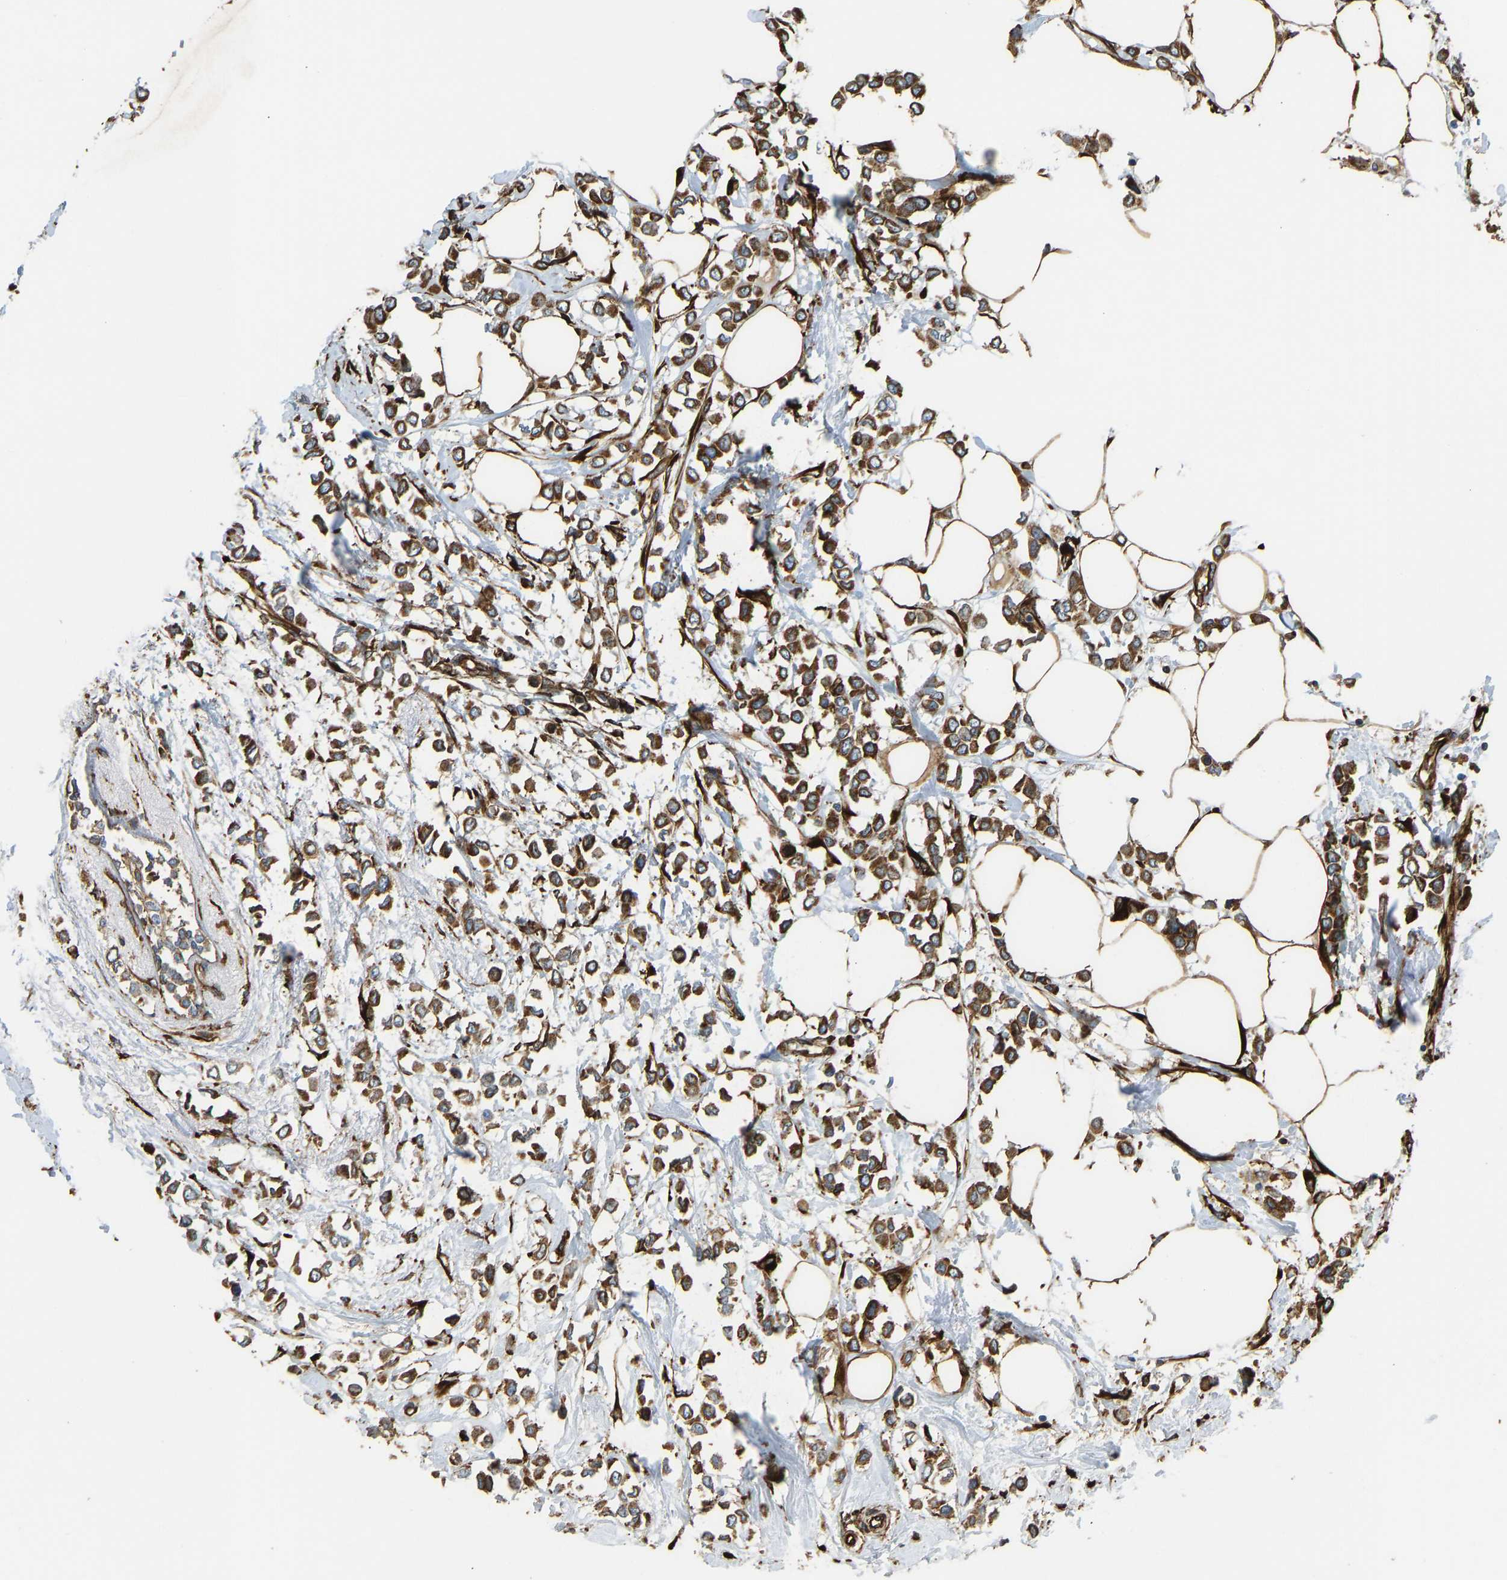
{"staining": {"intensity": "strong", "quantity": ">75%", "location": "cytoplasmic/membranous"}, "tissue": "breast cancer", "cell_type": "Tumor cells", "image_type": "cancer", "snomed": [{"axis": "morphology", "description": "Lobular carcinoma"}, {"axis": "topography", "description": "Breast"}], "caption": "Immunohistochemical staining of human breast lobular carcinoma demonstrates strong cytoplasmic/membranous protein positivity in approximately >75% of tumor cells. (DAB (3,3'-diaminobenzidine) IHC, brown staining for protein, blue staining for nuclei).", "gene": "BEX3", "patient": {"sex": "female", "age": 51}}